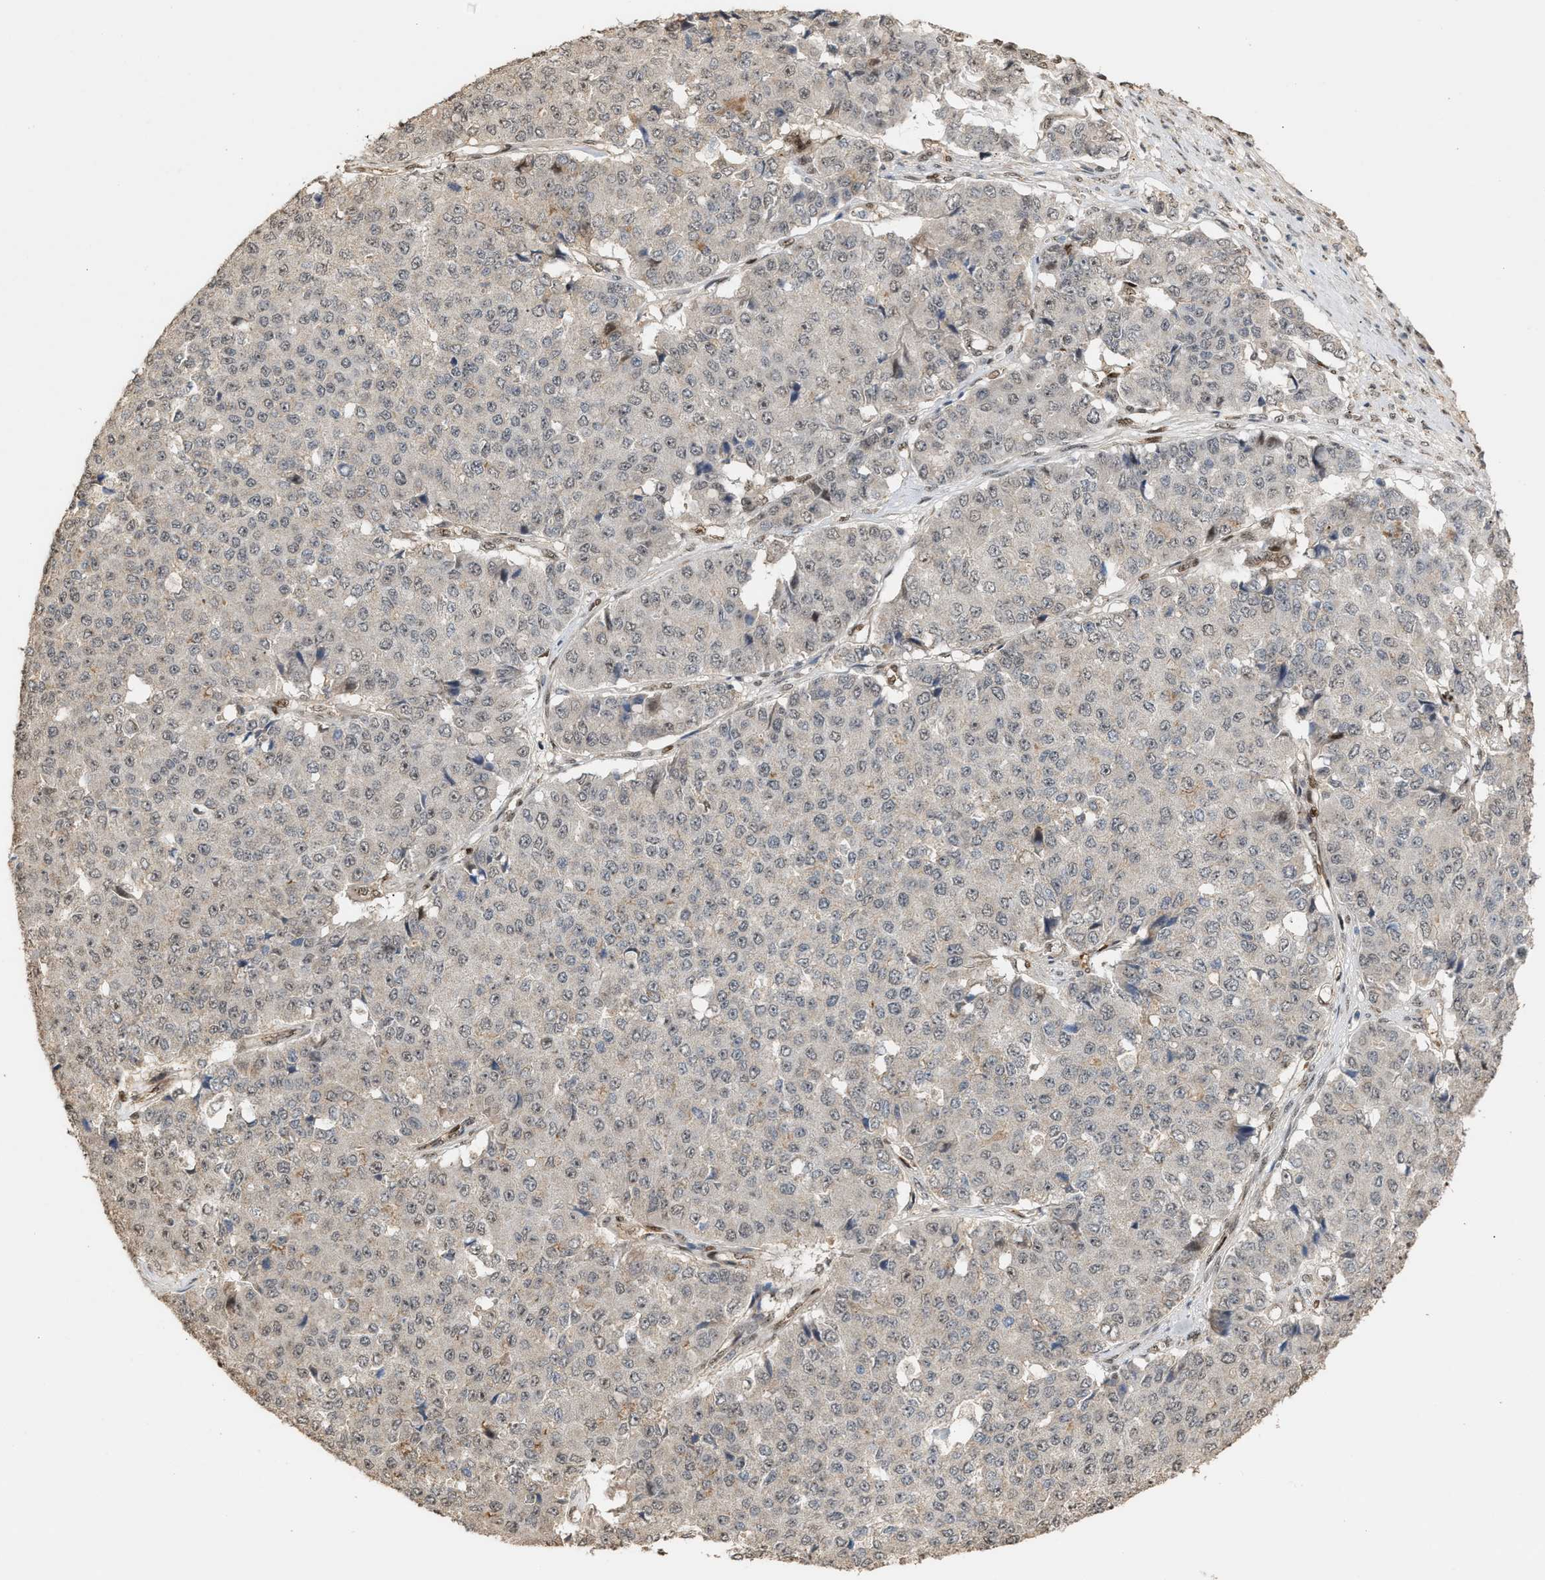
{"staining": {"intensity": "negative", "quantity": "none", "location": "none"}, "tissue": "pancreatic cancer", "cell_type": "Tumor cells", "image_type": "cancer", "snomed": [{"axis": "morphology", "description": "Adenocarcinoma, NOS"}, {"axis": "topography", "description": "Pancreas"}], "caption": "Immunohistochemistry (IHC) photomicrograph of human adenocarcinoma (pancreatic) stained for a protein (brown), which reveals no staining in tumor cells. (DAB (3,3'-diaminobenzidine) IHC, high magnification).", "gene": "ZFAND5", "patient": {"sex": "male", "age": 50}}